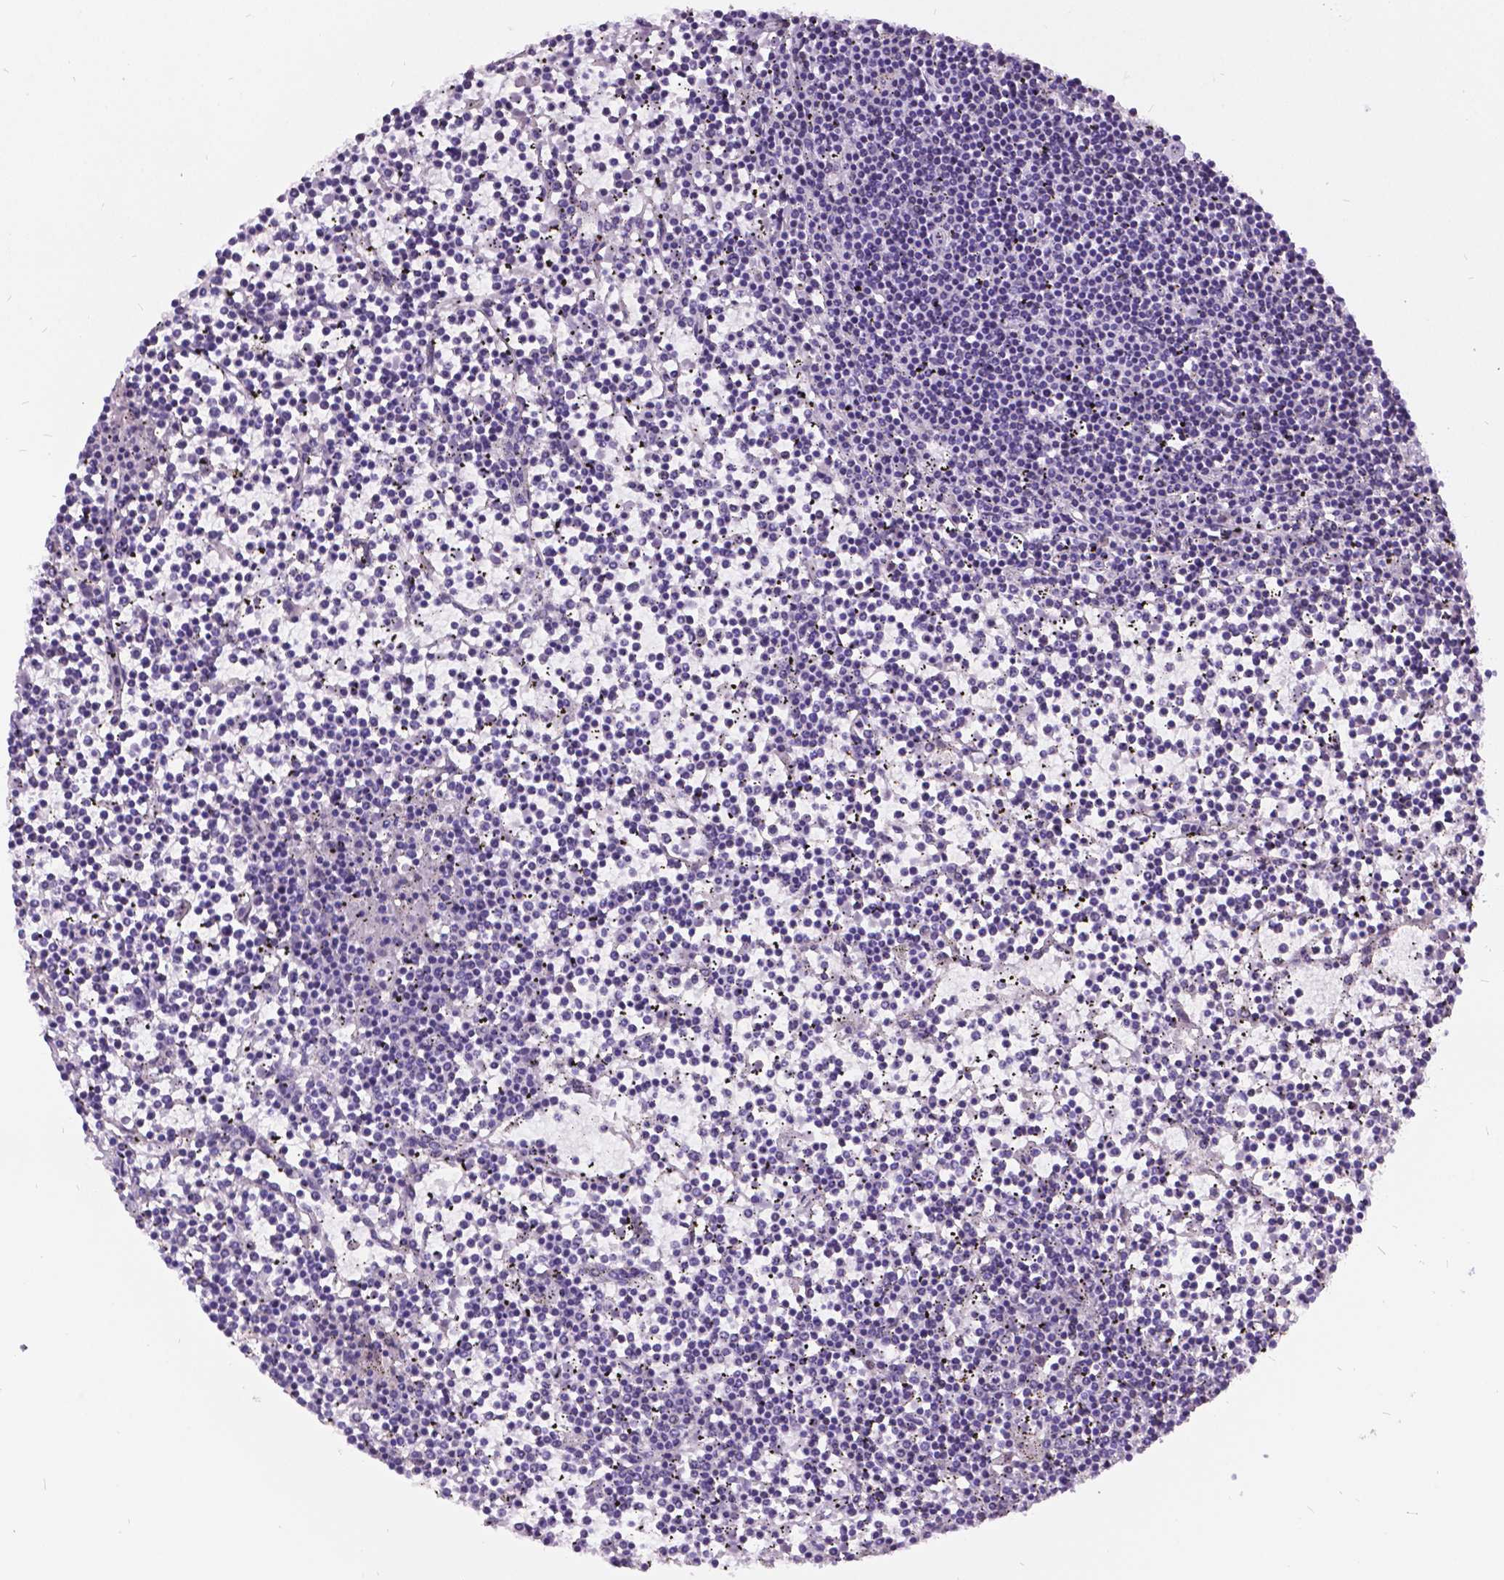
{"staining": {"intensity": "negative", "quantity": "none", "location": "none"}, "tissue": "lymphoma", "cell_type": "Tumor cells", "image_type": "cancer", "snomed": [{"axis": "morphology", "description": "Malignant lymphoma, non-Hodgkin's type, Low grade"}, {"axis": "topography", "description": "Spleen"}], "caption": "A high-resolution image shows immunohistochemistry (IHC) staining of lymphoma, which exhibits no significant expression in tumor cells.", "gene": "DPF3", "patient": {"sex": "female", "age": 19}}